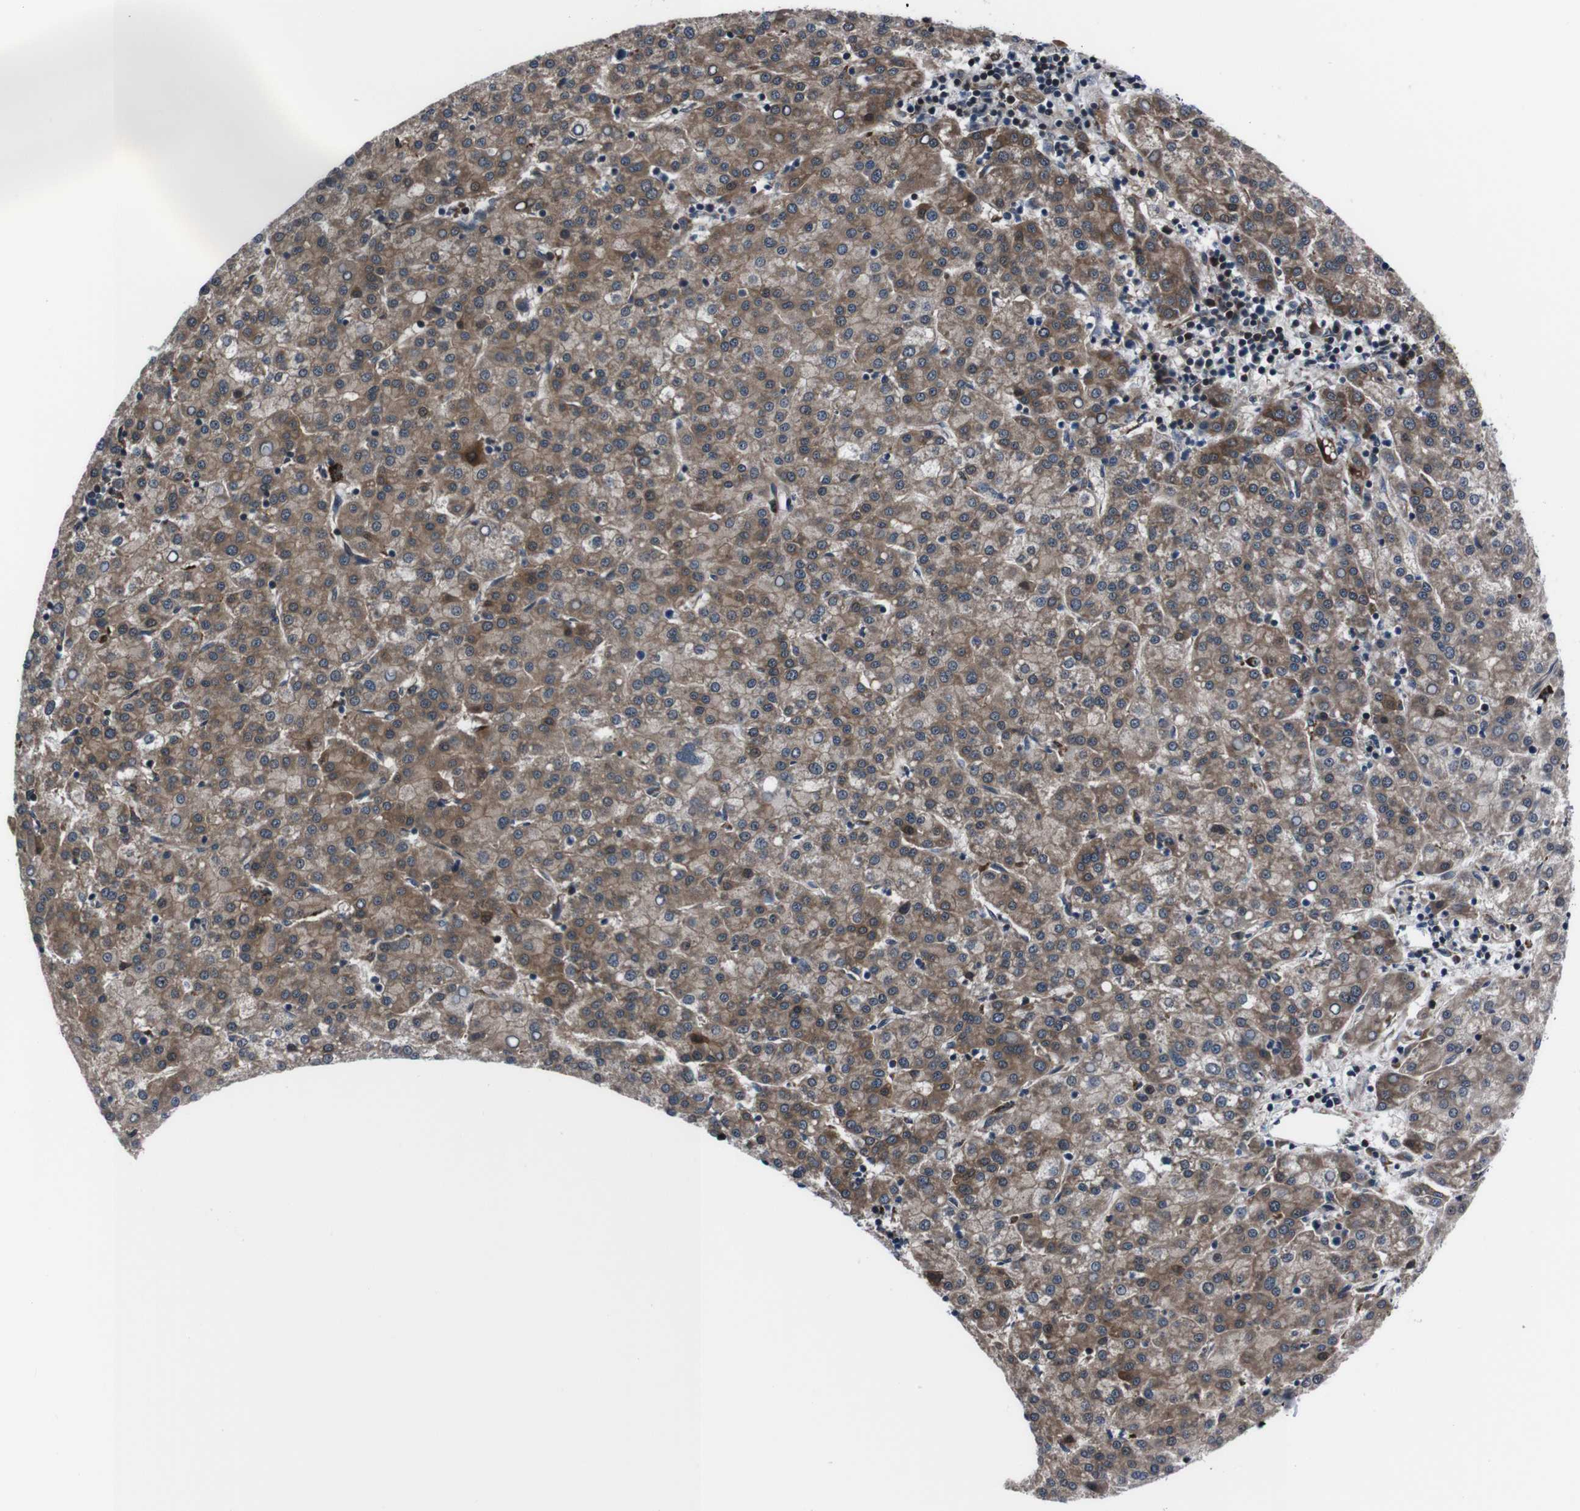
{"staining": {"intensity": "moderate", "quantity": ">75%", "location": "cytoplasmic/membranous"}, "tissue": "liver cancer", "cell_type": "Tumor cells", "image_type": "cancer", "snomed": [{"axis": "morphology", "description": "Carcinoma, Hepatocellular, NOS"}, {"axis": "topography", "description": "Liver"}], "caption": "DAB (3,3'-diaminobenzidine) immunohistochemical staining of liver cancer (hepatocellular carcinoma) displays moderate cytoplasmic/membranous protein expression in about >75% of tumor cells.", "gene": "EIF4A2", "patient": {"sex": "female", "age": 58}}